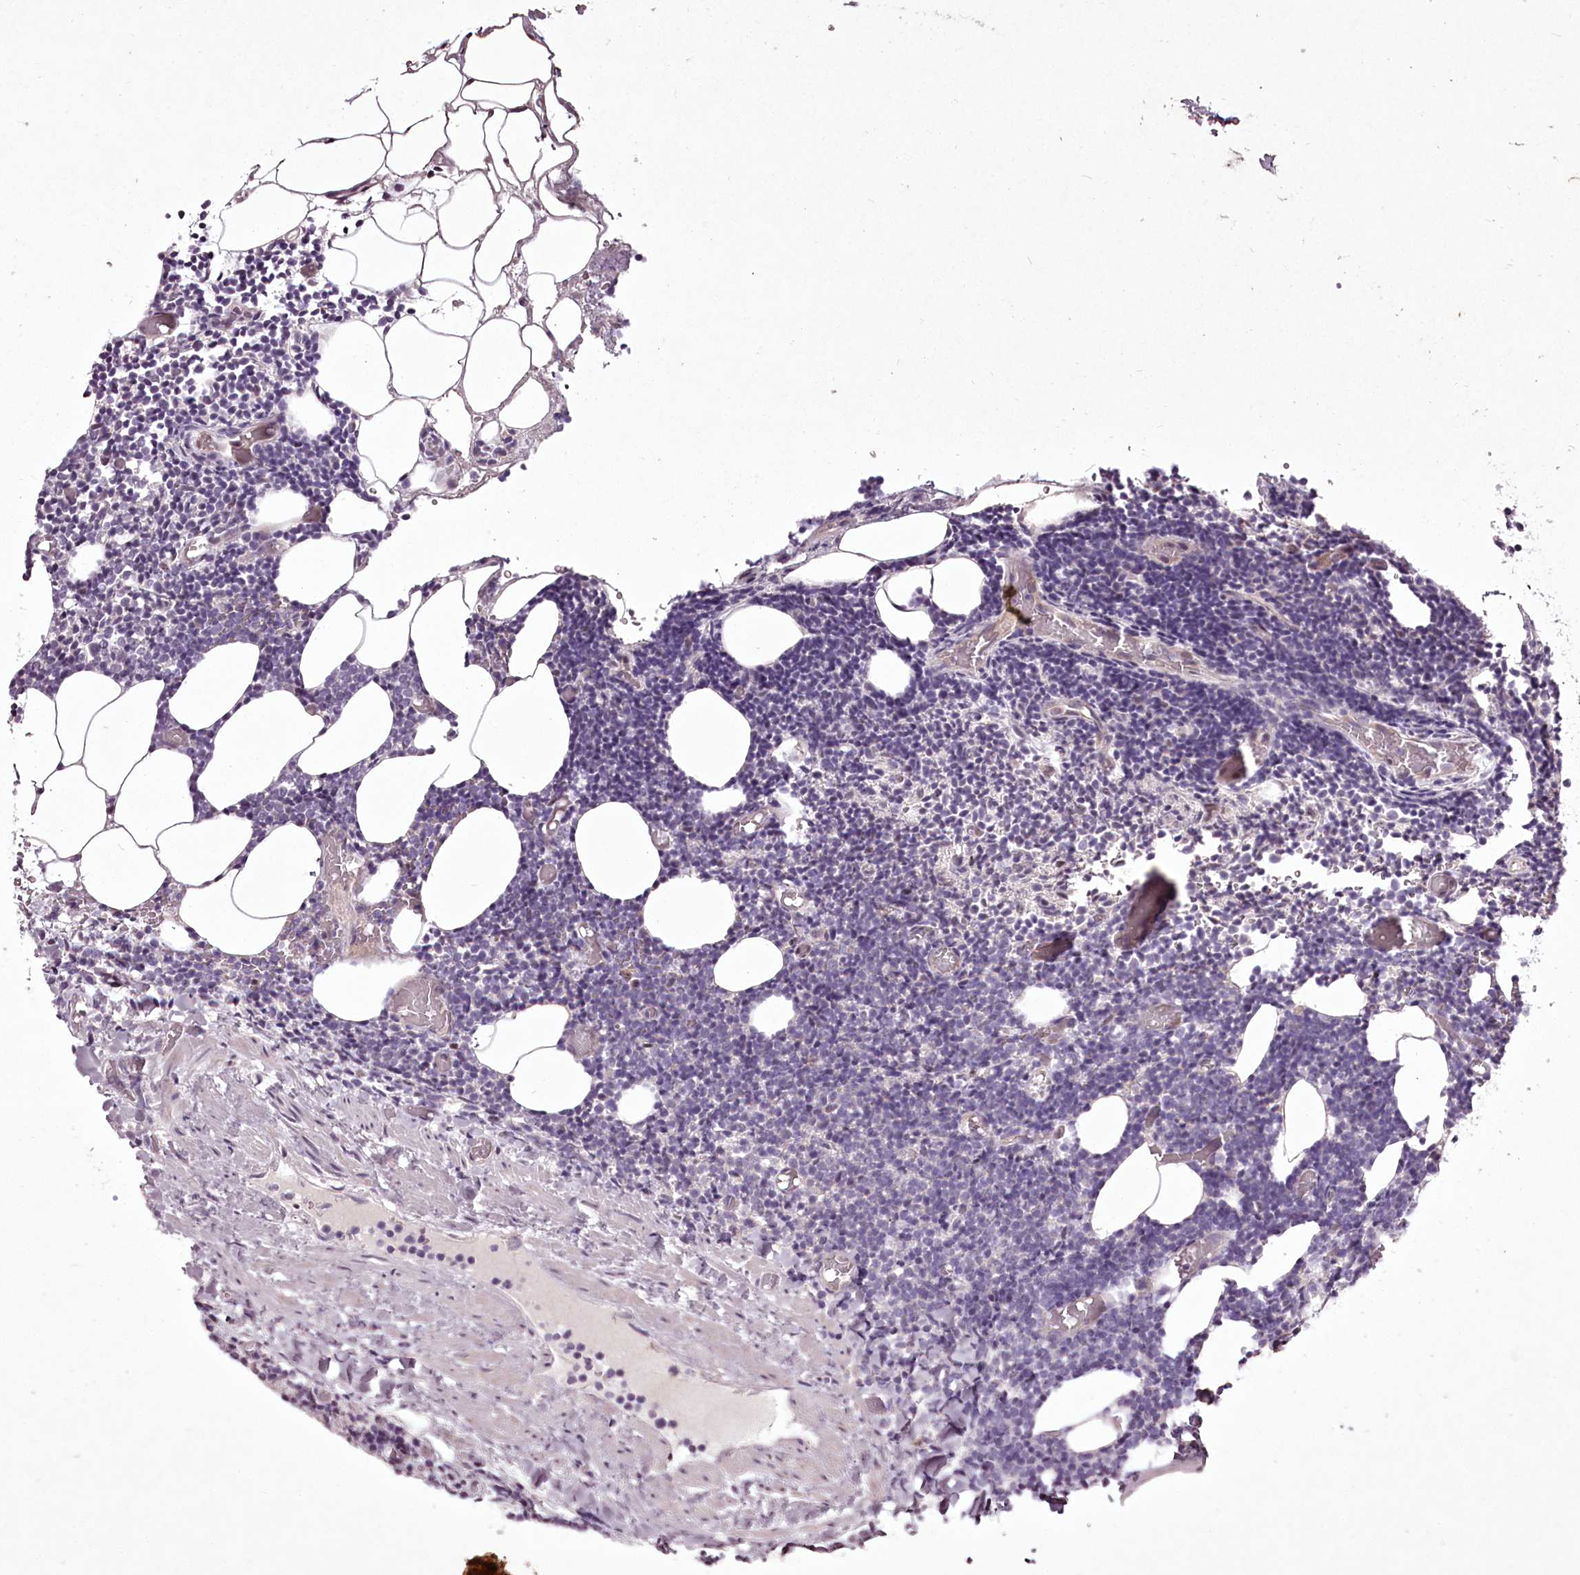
{"staining": {"intensity": "negative", "quantity": "none", "location": "none"}, "tissue": "lymphoma", "cell_type": "Tumor cells", "image_type": "cancer", "snomed": [{"axis": "morphology", "description": "Malignant lymphoma, non-Hodgkin's type, Low grade"}, {"axis": "topography", "description": "Lymph node"}], "caption": "The histopathology image displays no significant expression in tumor cells of low-grade malignant lymphoma, non-Hodgkin's type.", "gene": "C1orf56", "patient": {"sex": "male", "age": 66}}